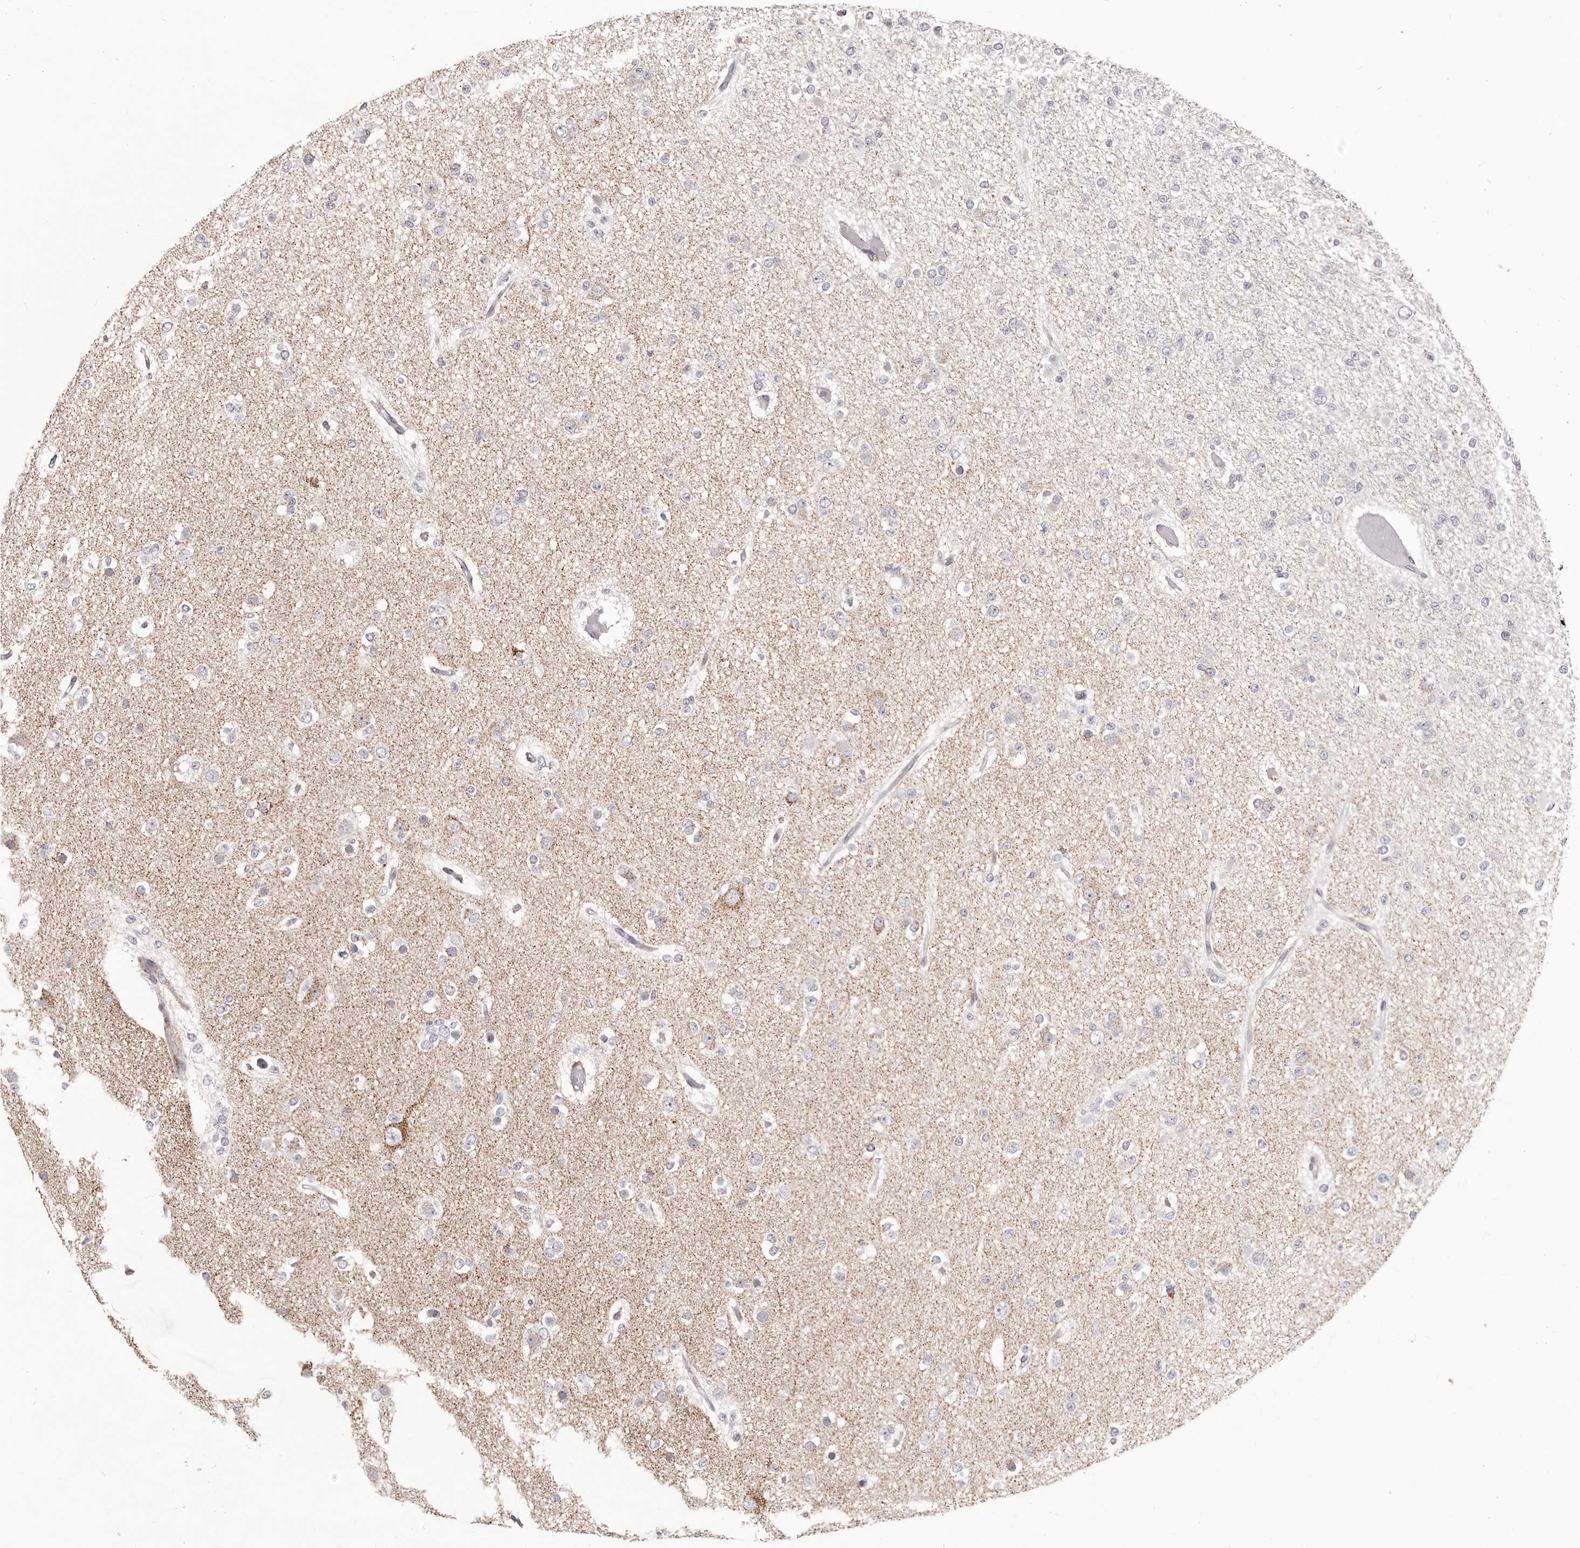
{"staining": {"intensity": "negative", "quantity": "none", "location": "none"}, "tissue": "glioma", "cell_type": "Tumor cells", "image_type": "cancer", "snomed": [{"axis": "morphology", "description": "Glioma, malignant, Low grade"}, {"axis": "topography", "description": "Brain"}], "caption": "DAB (3,3'-diaminobenzidine) immunohistochemical staining of human low-grade glioma (malignant) reveals no significant staining in tumor cells. (Stains: DAB immunohistochemistry (IHC) with hematoxylin counter stain, Microscopy: brightfield microscopy at high magnification).", "gene": "PRMT2", "patient": {"sex": "female", "age": 22}}